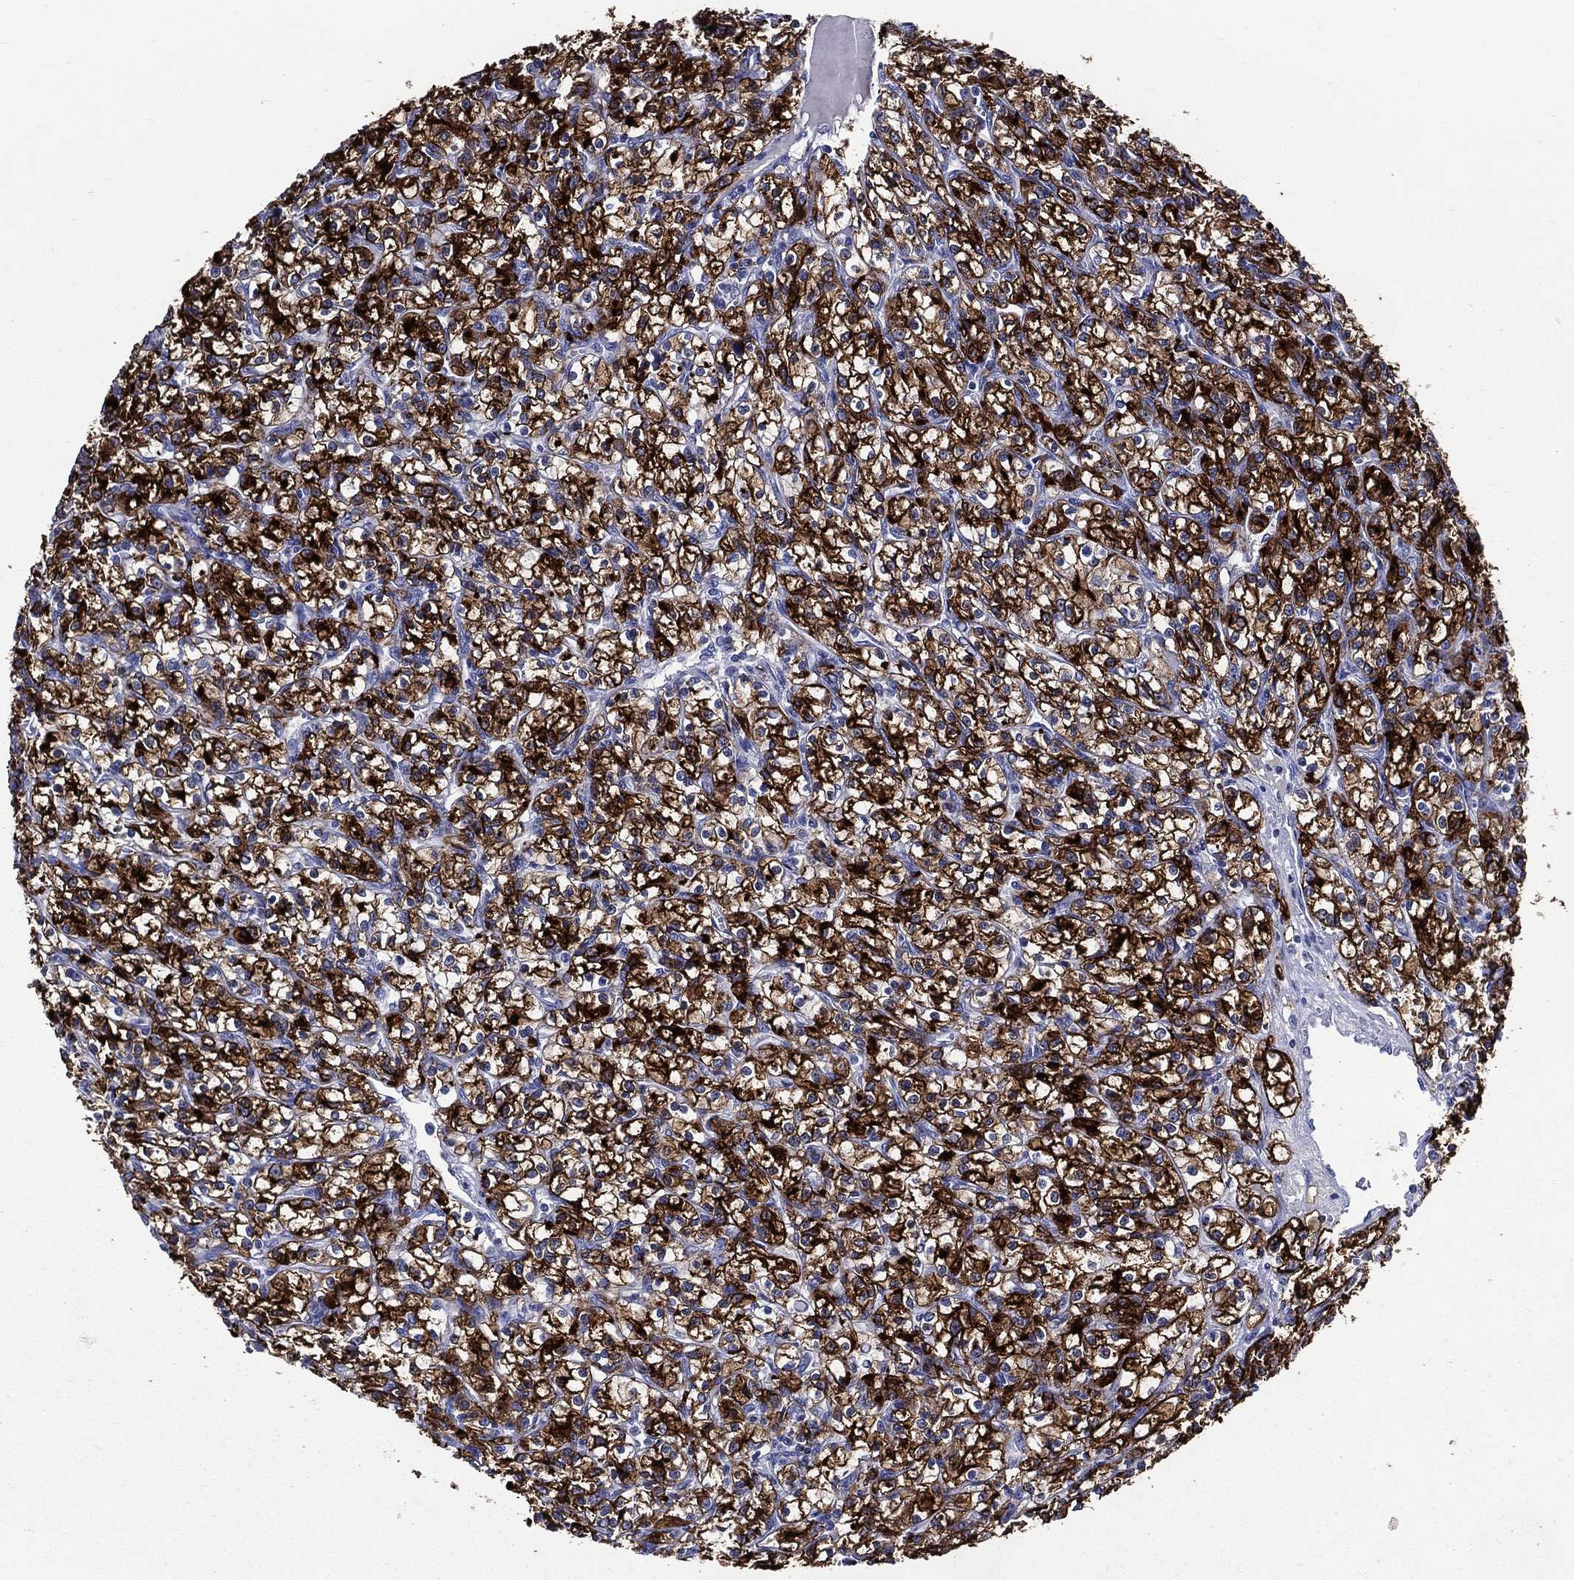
{"staining": {"intensity": "strong", "quantity": ">75%", "location": "cytoplasmic/membranous"}, "tissue": "renal cancer", "cell_type": "Tumor cells", "image_type": "cancer", "snomed": [{"axis": "morphology", "description": "Adenocarcinoma, NOS"}, {"axis": "topography", "description": "Kidney"}], "caption": "Renal adenocarcinoma stained with immunohistochemistry exhibits strong cytoplasmic/membranous staining in about >75% of tumor cells.", "gene": "ACE2", "patient": {"sex": "female", "age": 59}}